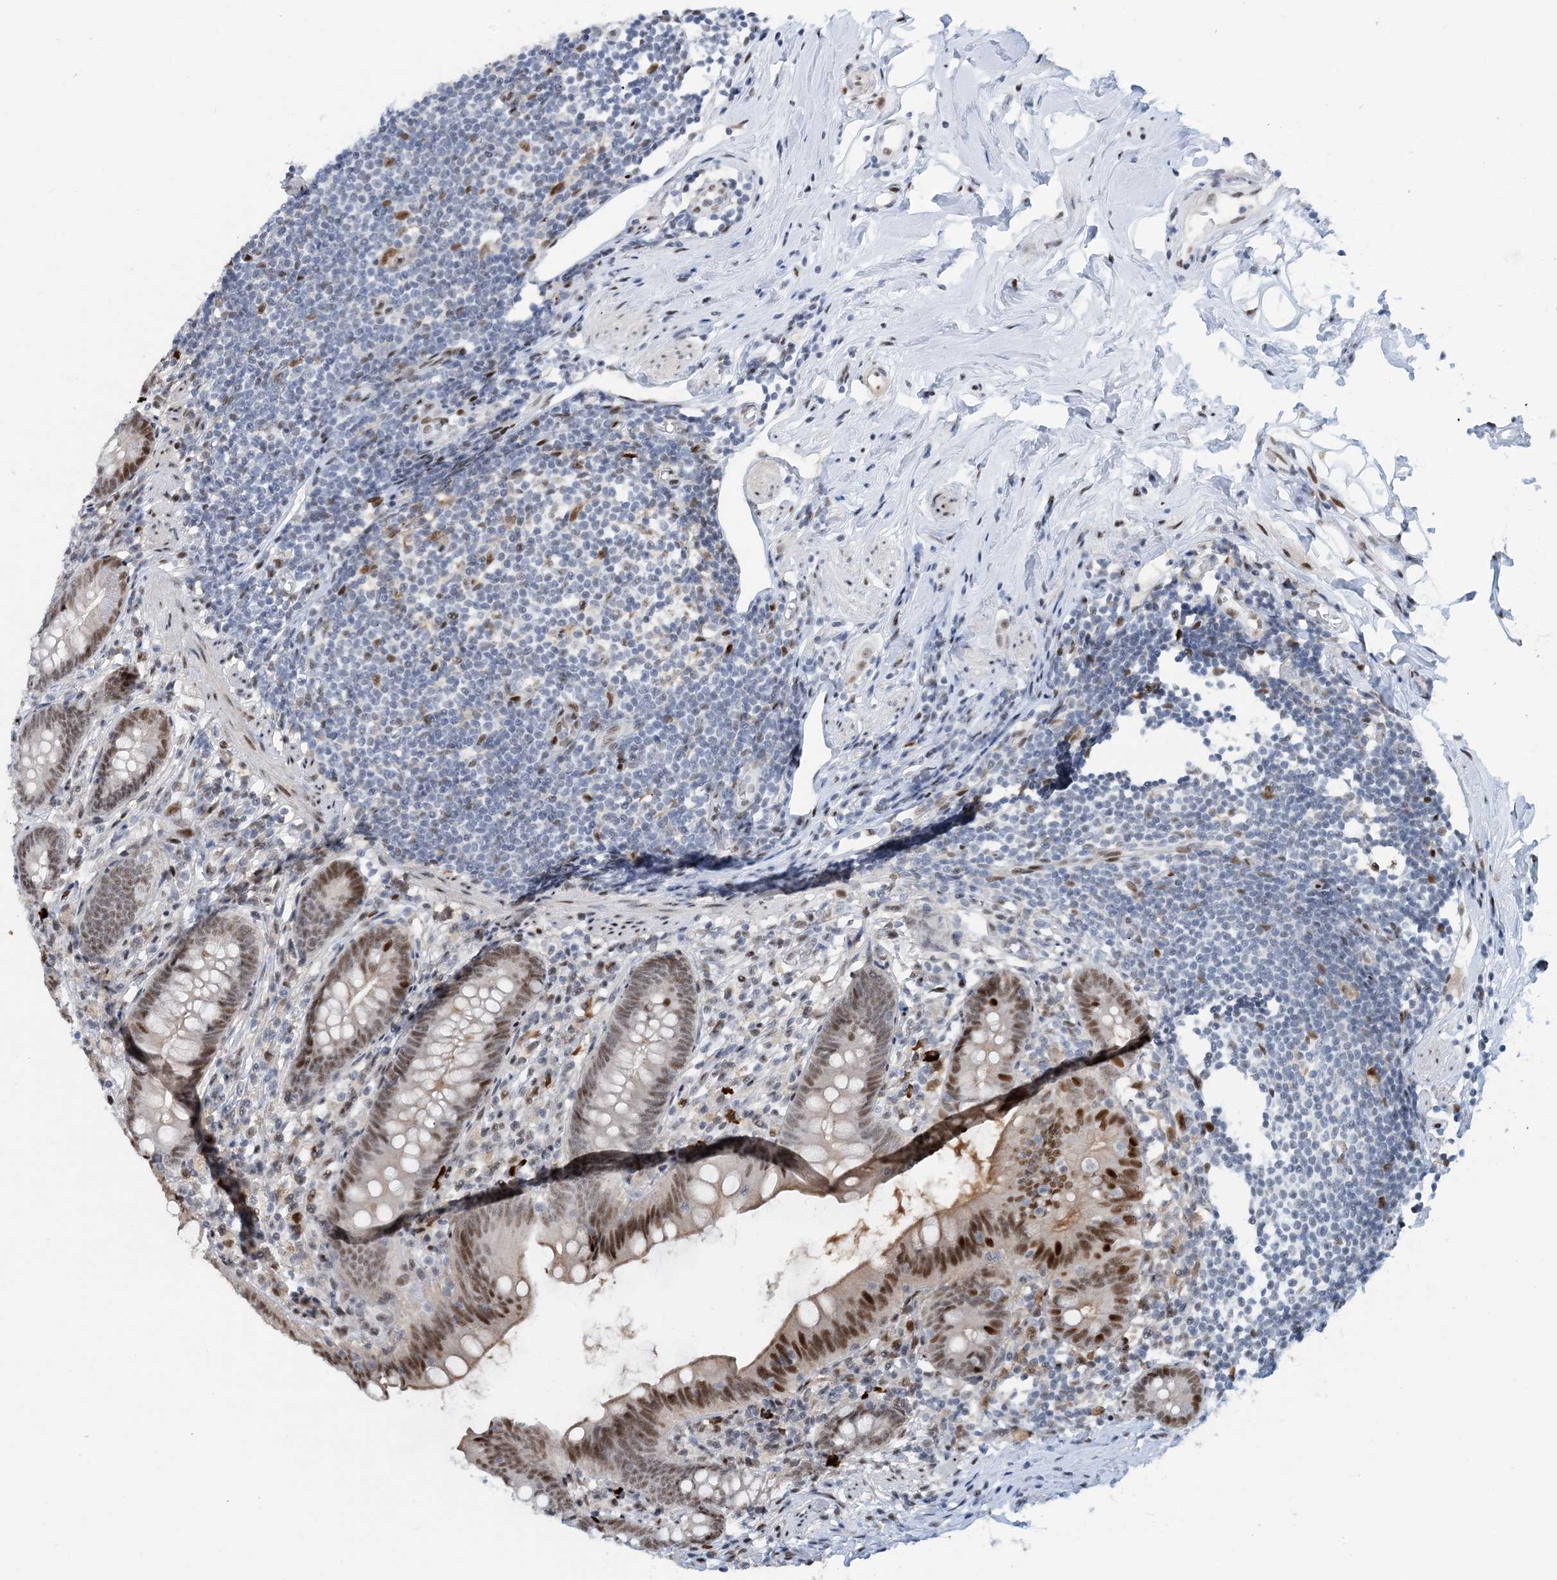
{"staining": {"intensity": "moderate", "quantity": ">75%", "location": "nuclear"}, "tissue": "appendix", "cell_type": "Glandular cells", "image_type": "normal", "snomed": [{"axis": "morphology", "description": "Normal tissue, NOS"}, {"axis": "topography", "description": "Appendix"}], "caption": "Brown immunohistochemical staining in unremarkable appendix exhibits moderate nuclear staining in approximately >75% of glandular cells.", "gene": "HEMK1", "patient": {"sex": "female", "age": 62}}